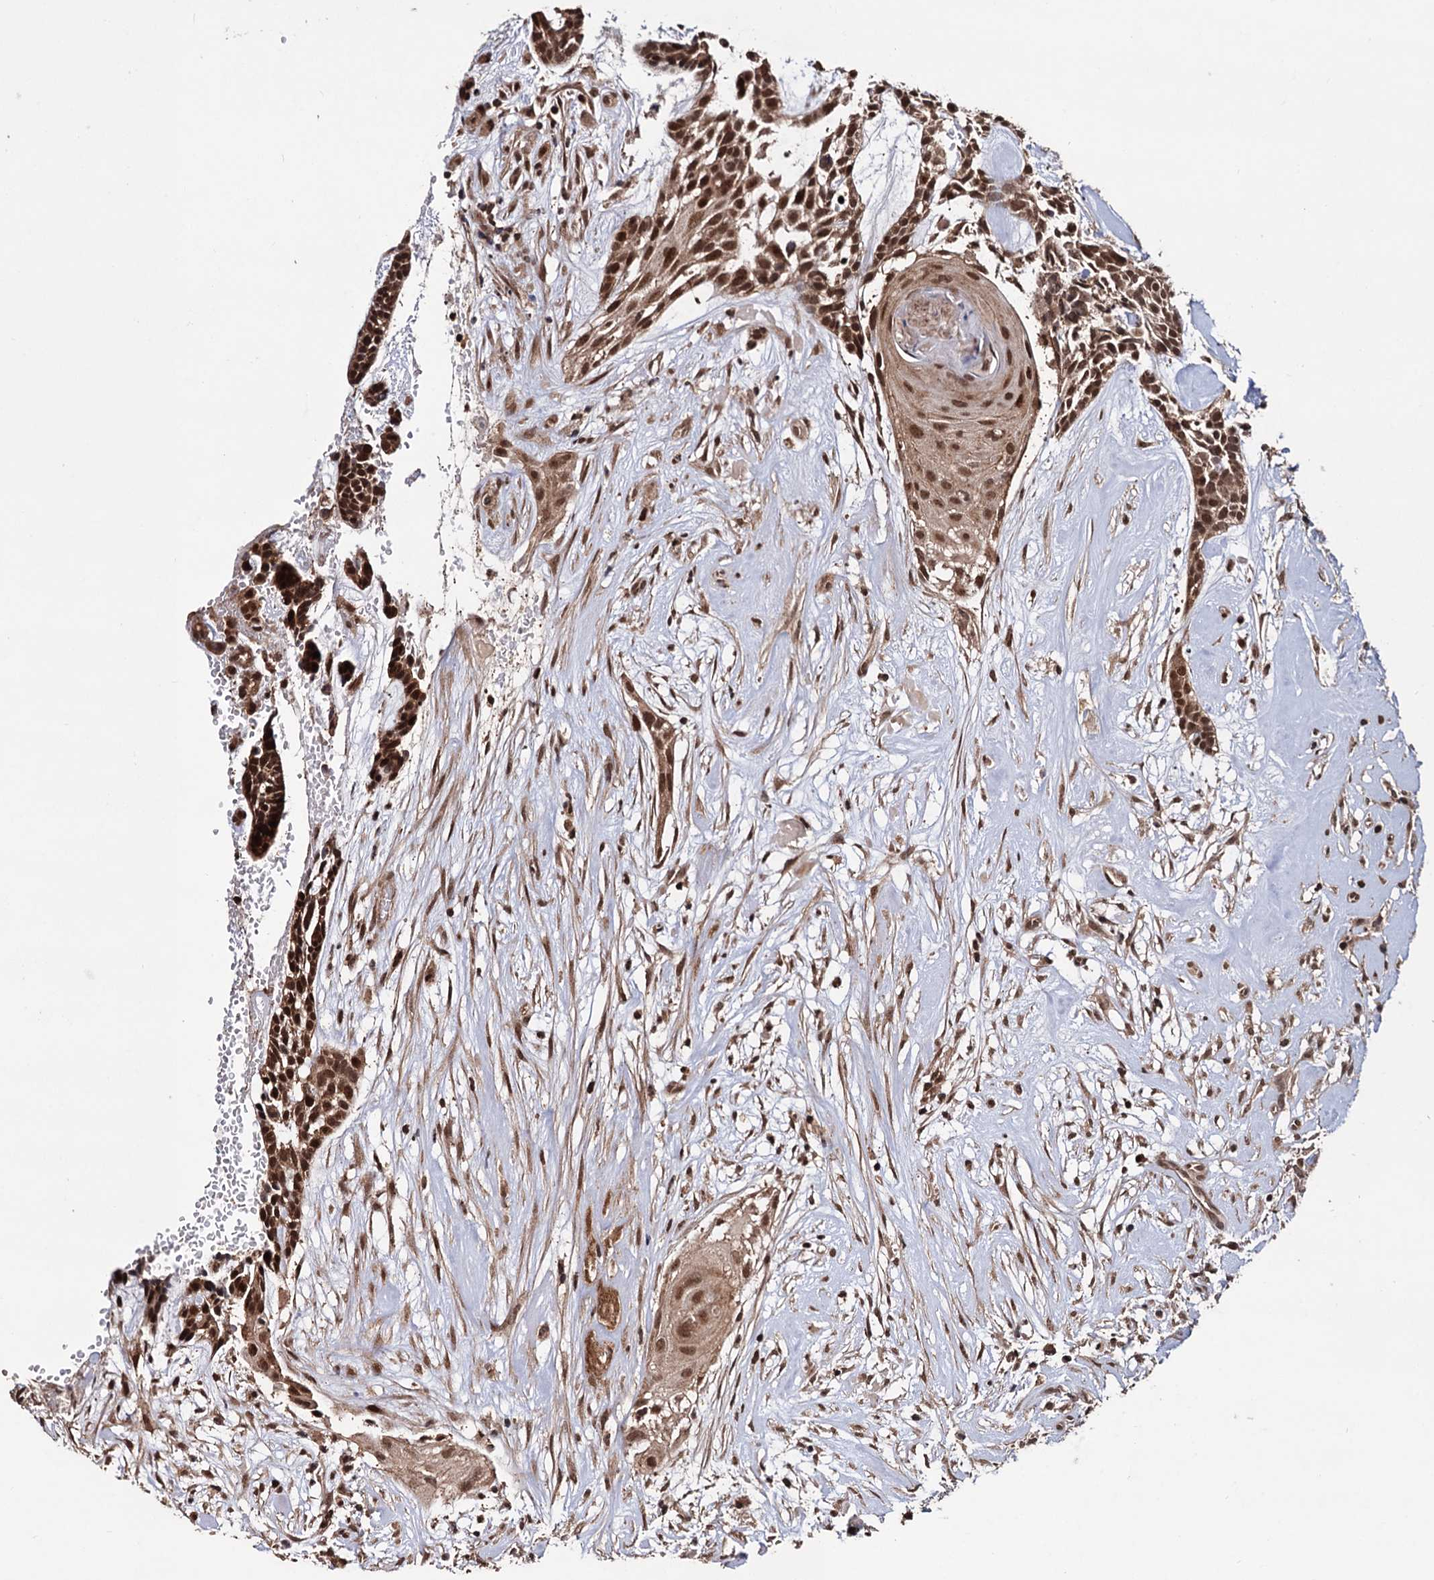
{"staining": {"intensity": "moderate", "quantity": ">75%", "location": "cytoplasmic/membranous,nuclear"}, "tissue": "head and neck cancer", "cell_type": "Tumor cells", "image_type": "cancer", "snomed": [{"axis": "morphology", "description": "Adenocarcinoma, NOS"}, {"axis": "topography", "description": "Subcutis"}, {"axis": "topography", "description": "Head-Neck"}], "caption": "IHC image of human head and neck adenocarcinoma stained for a protein (brown), which reveals medium levels of moderate cytoplasmic/membranous and nuclear expression in about >75% of tumor cells.", "gene": "KLF5", "patient": {"sex": "female", "age": 73}}